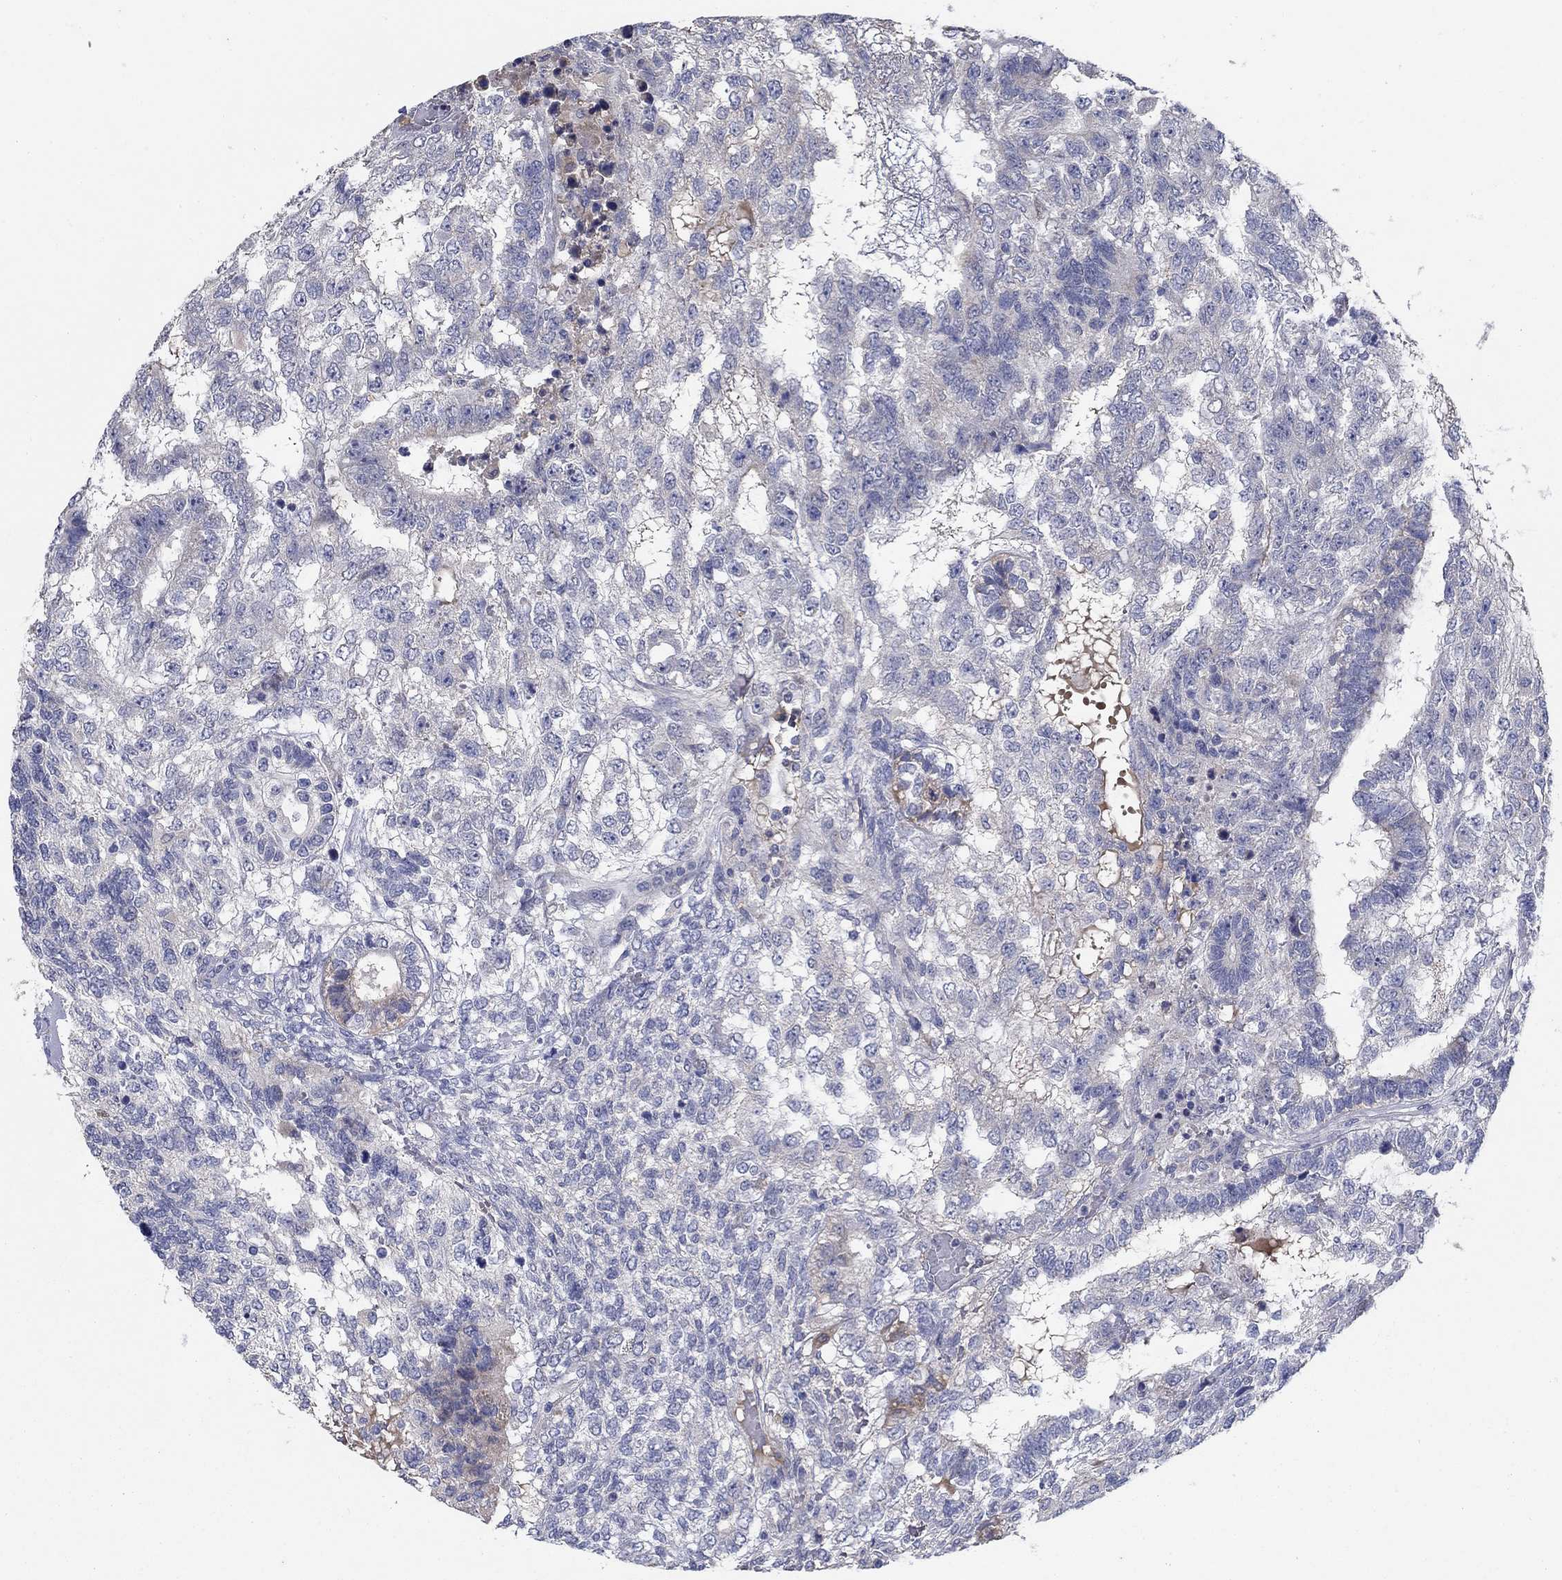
{"staining": {"intensity": "negative", "quantity": "none", "location": "none"}, "tissue": "testis cancer", "cell_type": "Tumor cells", "image_type": "cancer", "snomed": [{"axis": "morphology", "description": "Seminoma, NOS"}, {"axis": "morphology", "description": "Carcinoma, Embryonal, NOS"}, {"axis": "topography", "description": "Testis"}], "caption": "This is an immunohistochemistry (IHC) micrograph of human testis cancer (embryonal carcinoma). There is no staining in tumor cells.", "gene": "PROZ", "patient": {"sex": "male", "age": 41}}